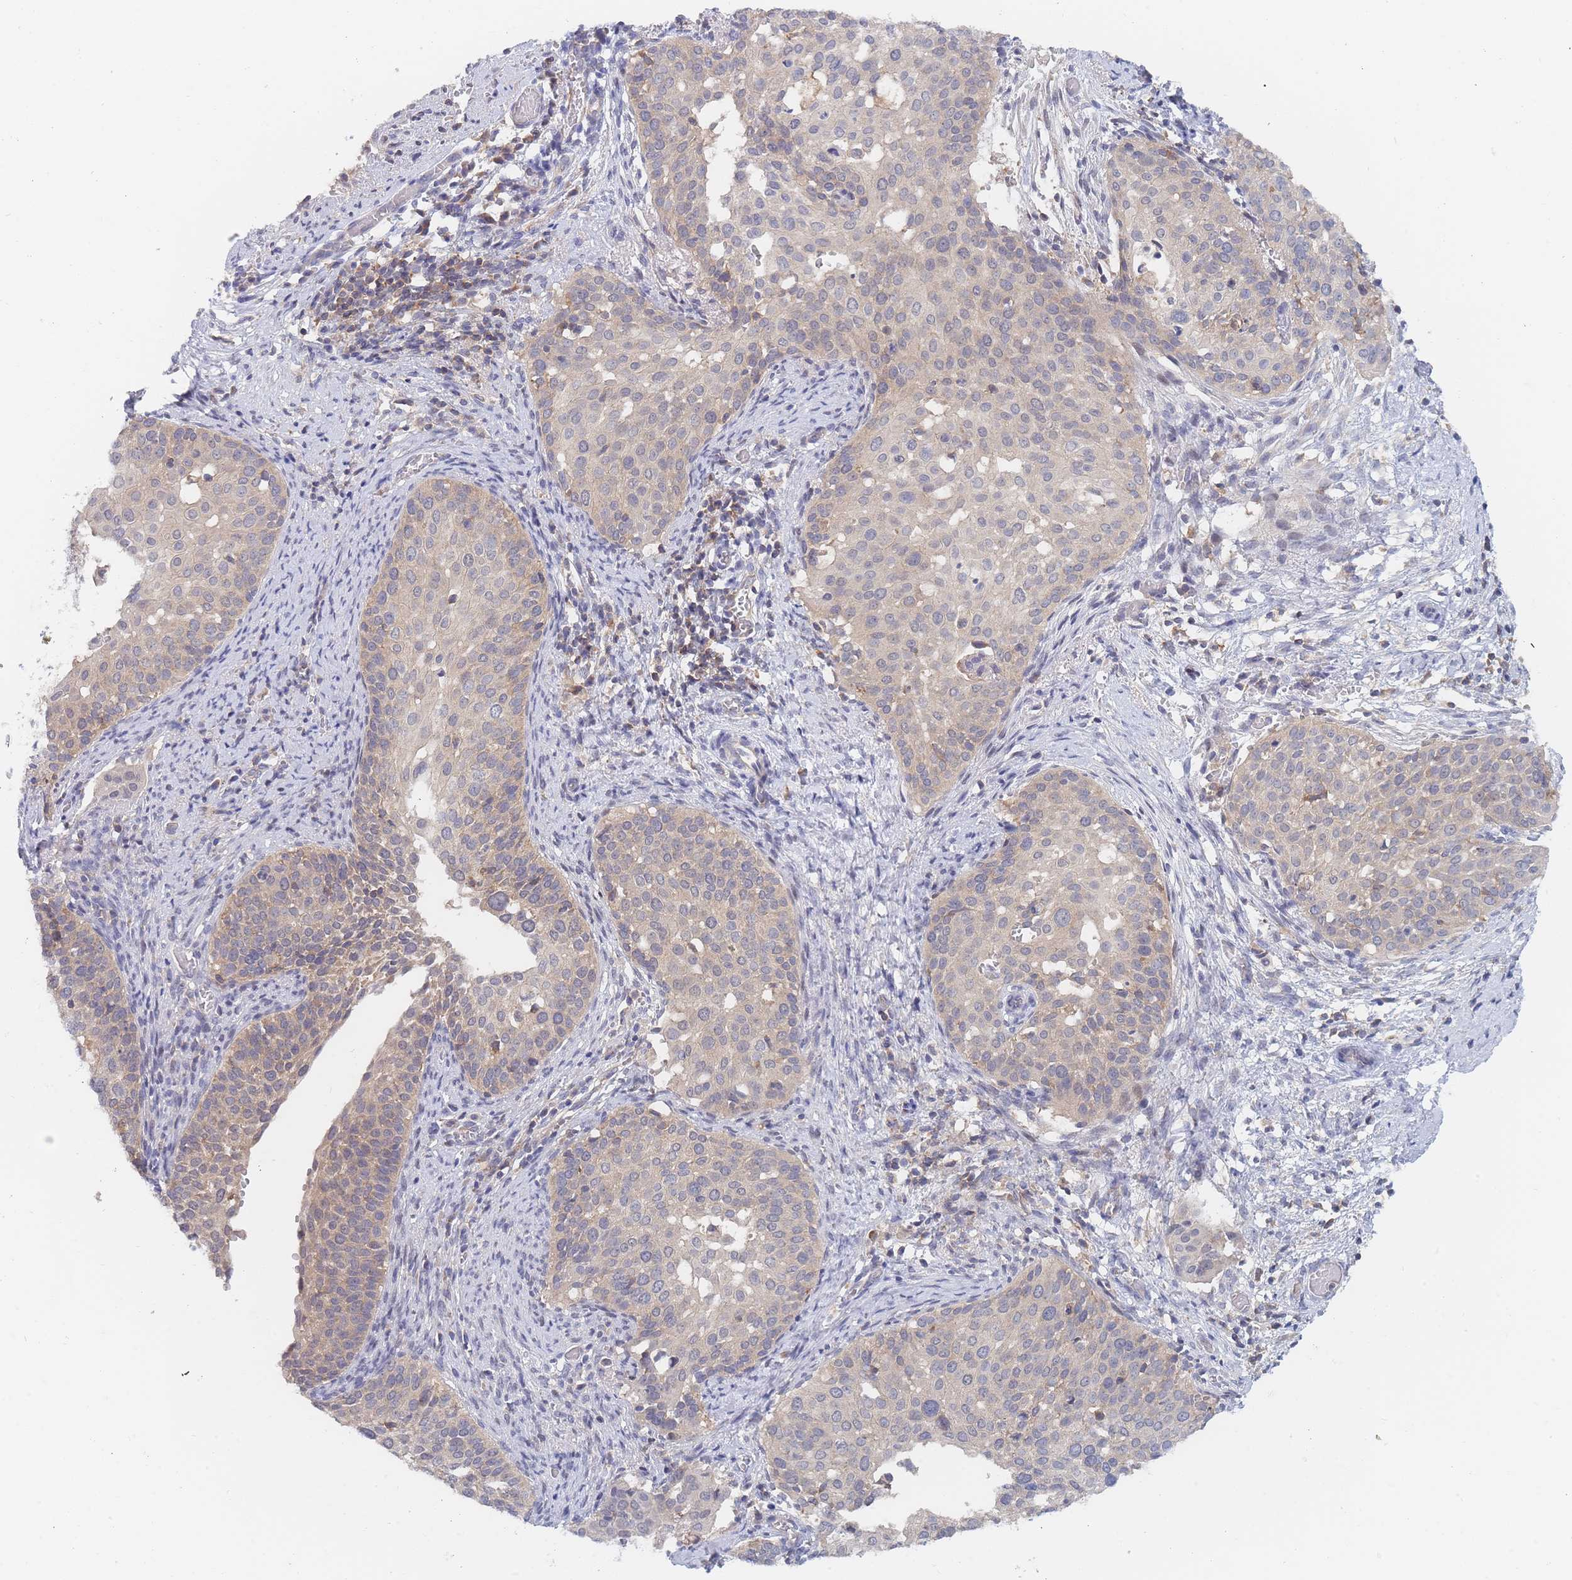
{"staining": {"intensity": "weak", "quantity": "25%-75%", "location": "cytoplasmic/membranous"}, "tissue": "cervical cancer", "cell_type": "Tumor cells", "image_type": "cancer", "snomed": [{"axis": "morphology", "description": "Squamous cell carcinoma, NOS"}, {"axis": "topography", "description": "Cervix"}], "caption": "A brown stain labels weak cytoplasmic/membranous staining of a protein in human squamous cell carcinoma (cervical) tumor cells. (IHC, brightfield microscopy, high magnification).", "gene": "PPP6C", "patient": {"sex": "female", "age": 44}}